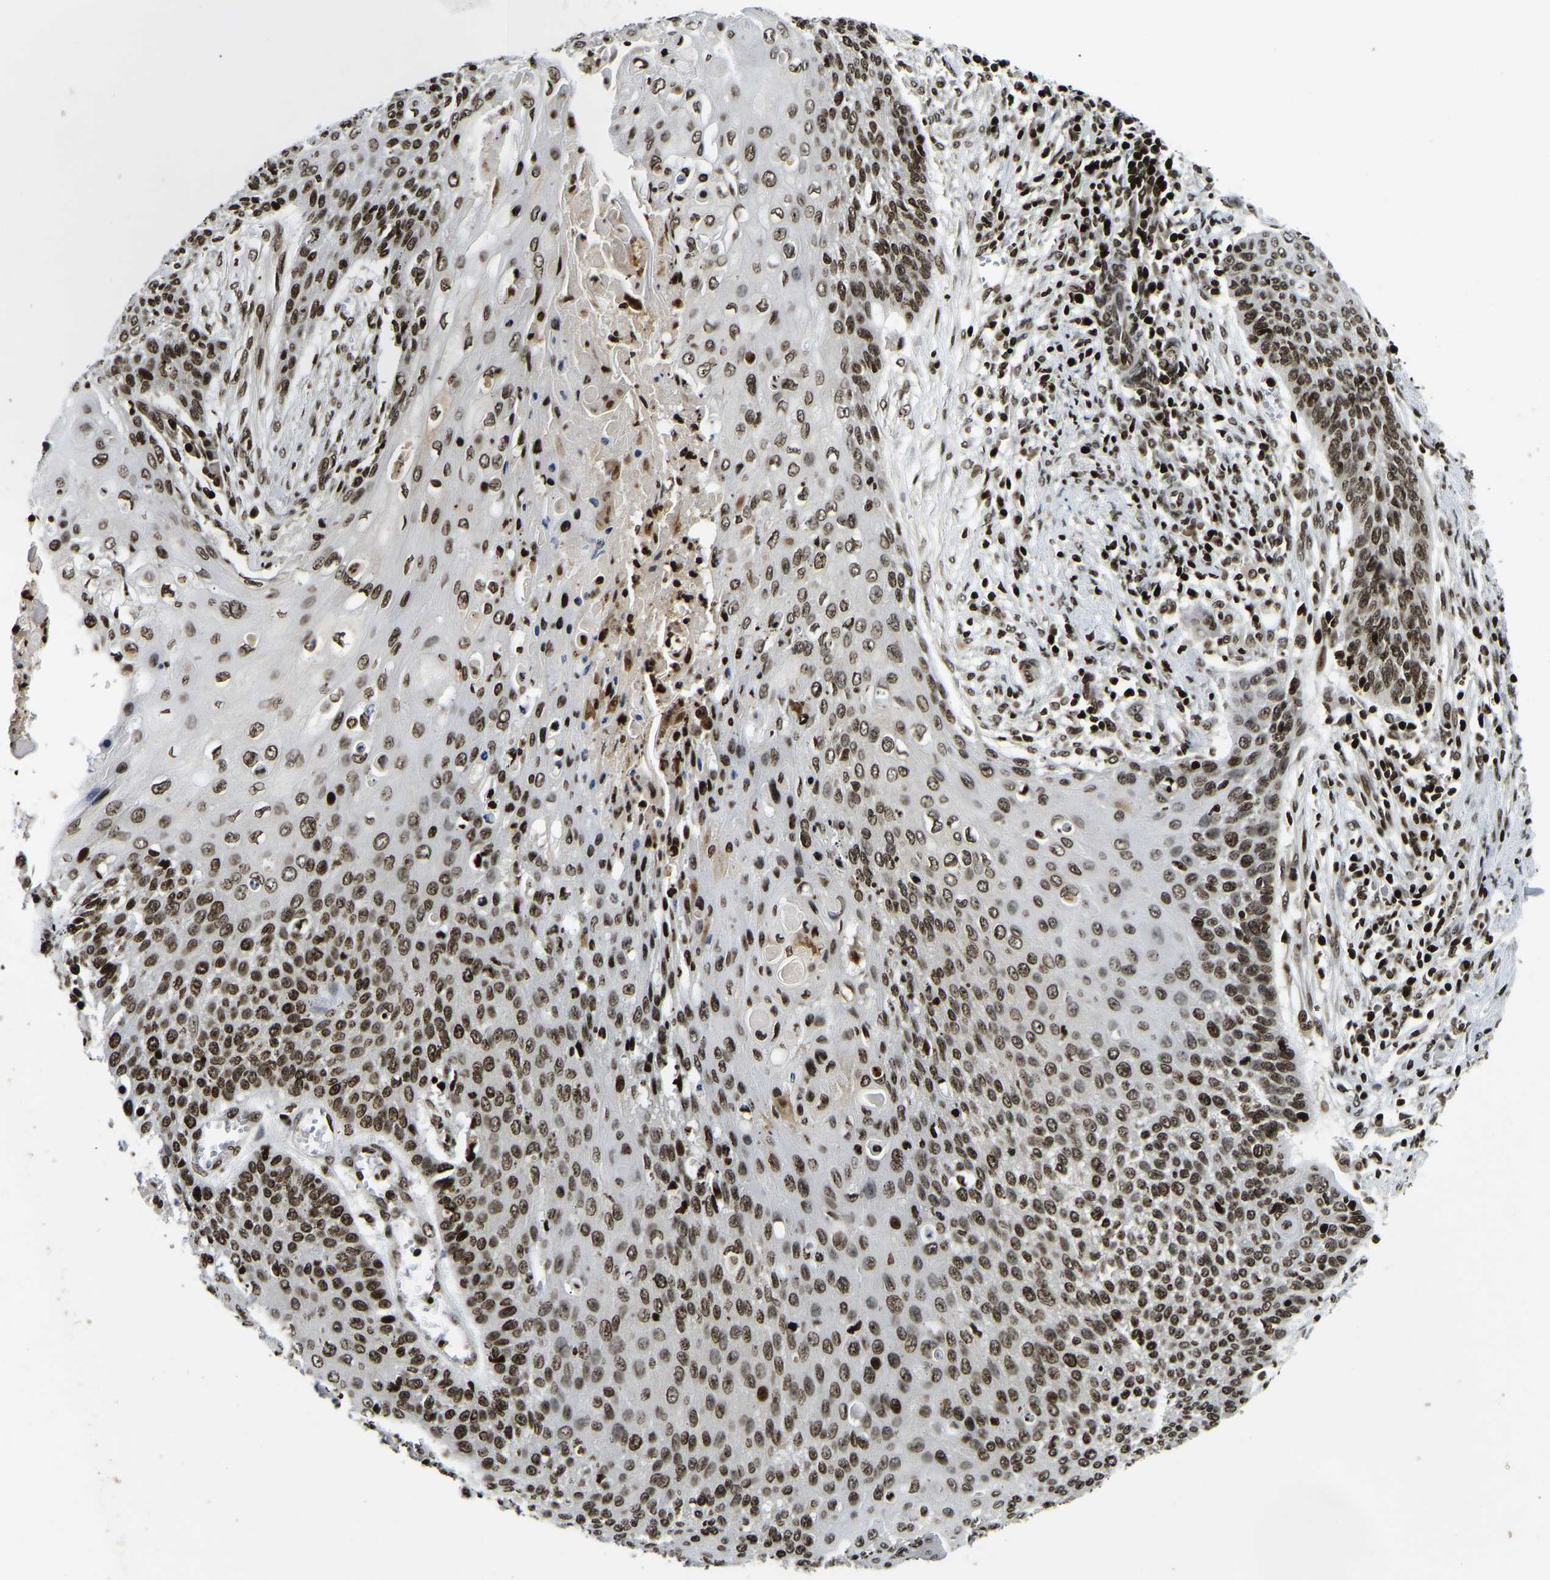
{"staining": {"intensity": "strong", "quantity": ">75%", "location": "nuclear"}, "tissue": "cervical cancer", "cell_type": "Tumor cells", "image_type": "cancer", "snomed": [{"axis": "morphology", "description": "Squamous cell carcinoma, NOS"}, {"axis": "topography", "description": "Cervix"}], "caption": "DAB (3,3'-diaminobenzidine) immunohistochemical staining of cervical cancer (squamous cell carcinoma) exhibits strong nuclear protein positivity in approximately >75% of tumor cells.", "gene": "LRRC61", "patient": {"sex": "female", "age": 39}}